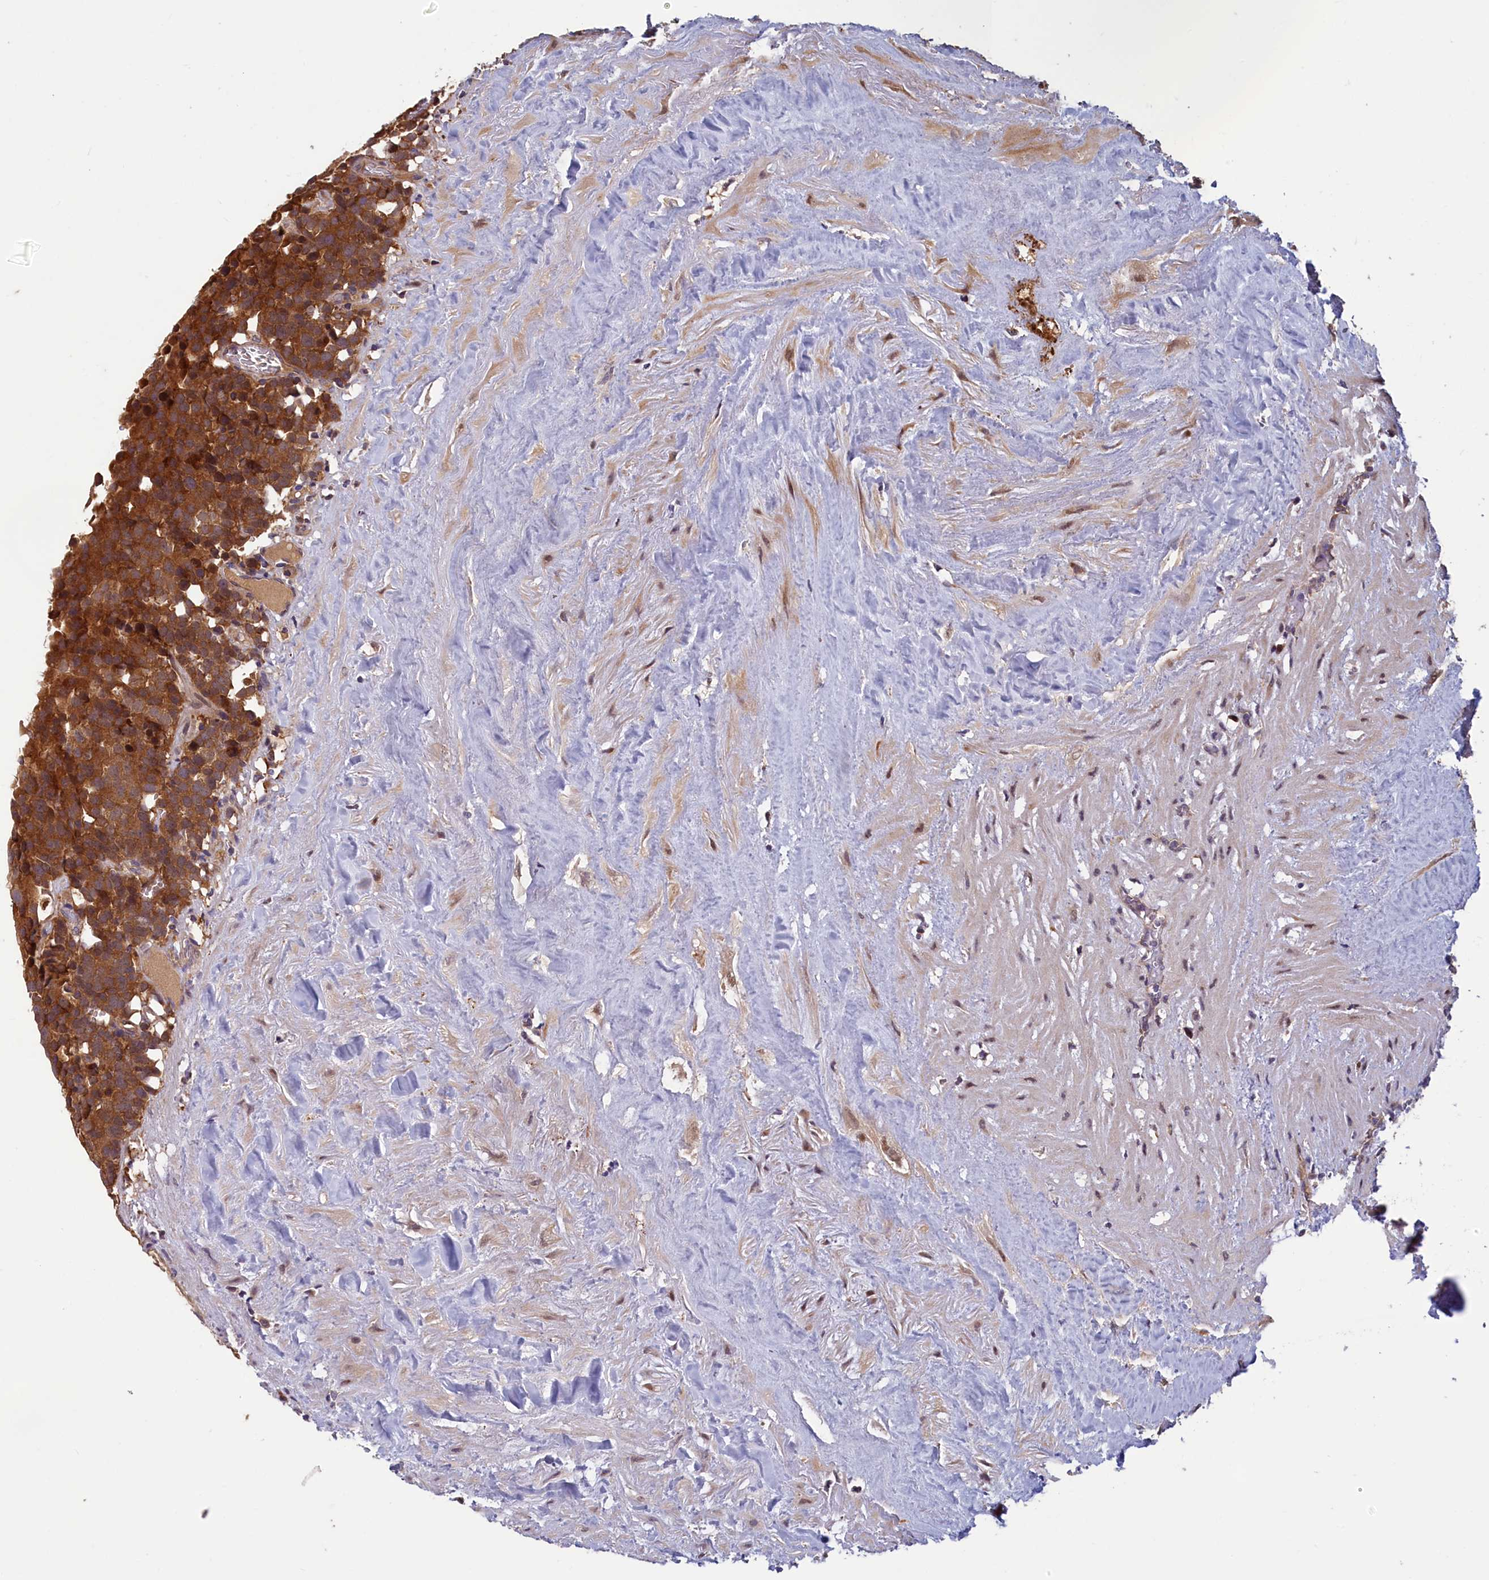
{"staining": {"intensity": "strong", "quantity": ">75%", "location": "cytoplasmic/membranous"}, "tissue": "testis cancer", "cell_type": "Tumor cells", "image_type": "cancer", "snomed": [{"axis": "morphology", "description": "Seminoma, NOS"}, {"axis": "topography", "description": "Testis"}], "caption": "Immunohistochemistry (IHC) (DAB) staining of testis seminoma reveals strong cytoplasmic/membranous protein expression in approximately >75% of tumor cells.", "gene": "CCDC15", "patient": {"sex": "male", "age": 71}}